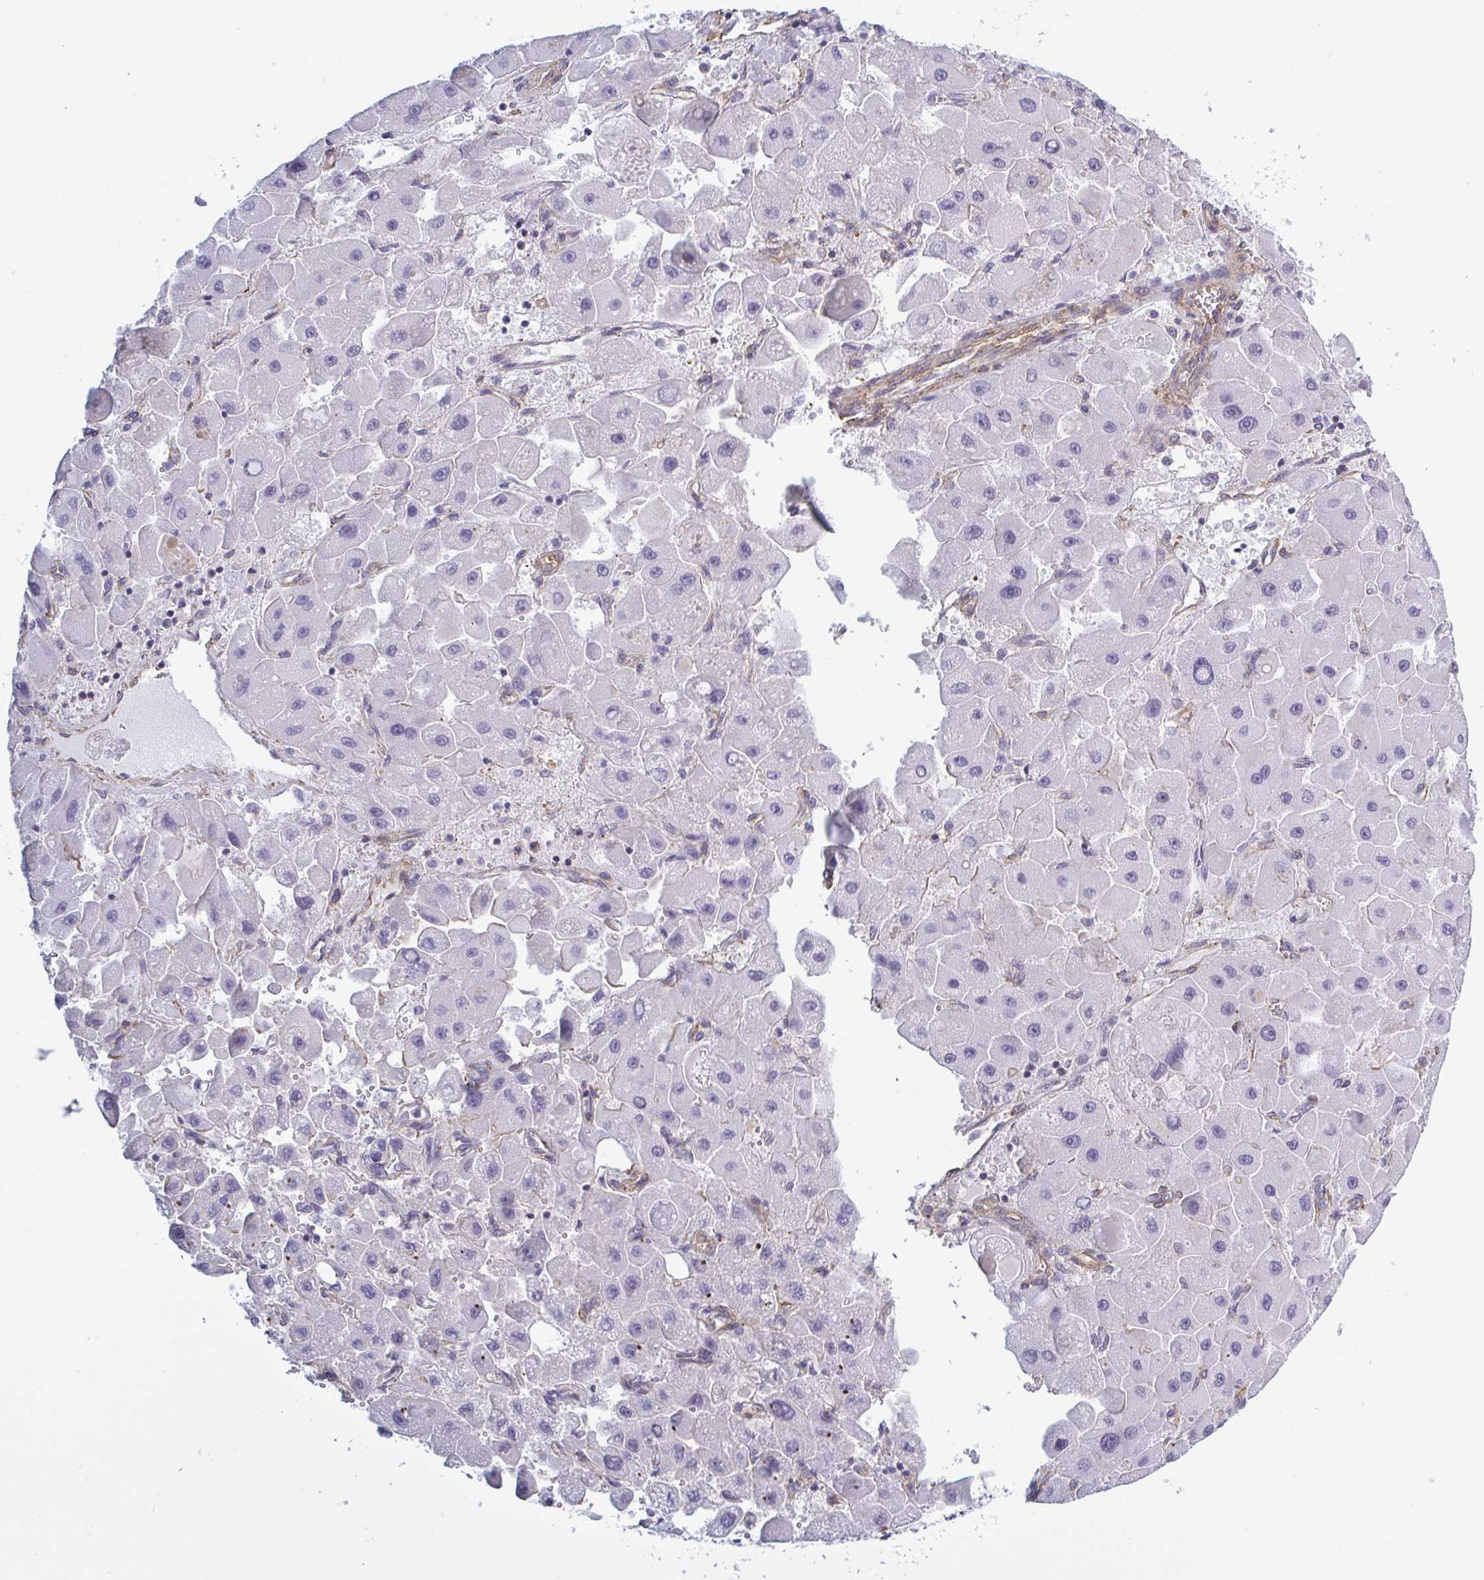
{"staining": {"intensity": "negative", "quantity": "none", "location": "none"}, "tissue": "liver cancer", "cell_type": "Tumor cells", "image_type": "cancer", "snomed": [{"axis": "morphology", "description": "Carcinoma, Hepatocellular, NOS"}, {"axis": "topography", "description": "Liver"}], "caption": "DAB (3,3'-diaminobenzidine) immunohistochemical staining of human liver cancer exhibits no significant positivity in tumor cells.", "gene": "SHISA7", "patient": {"sex": "male", "age": 24}}